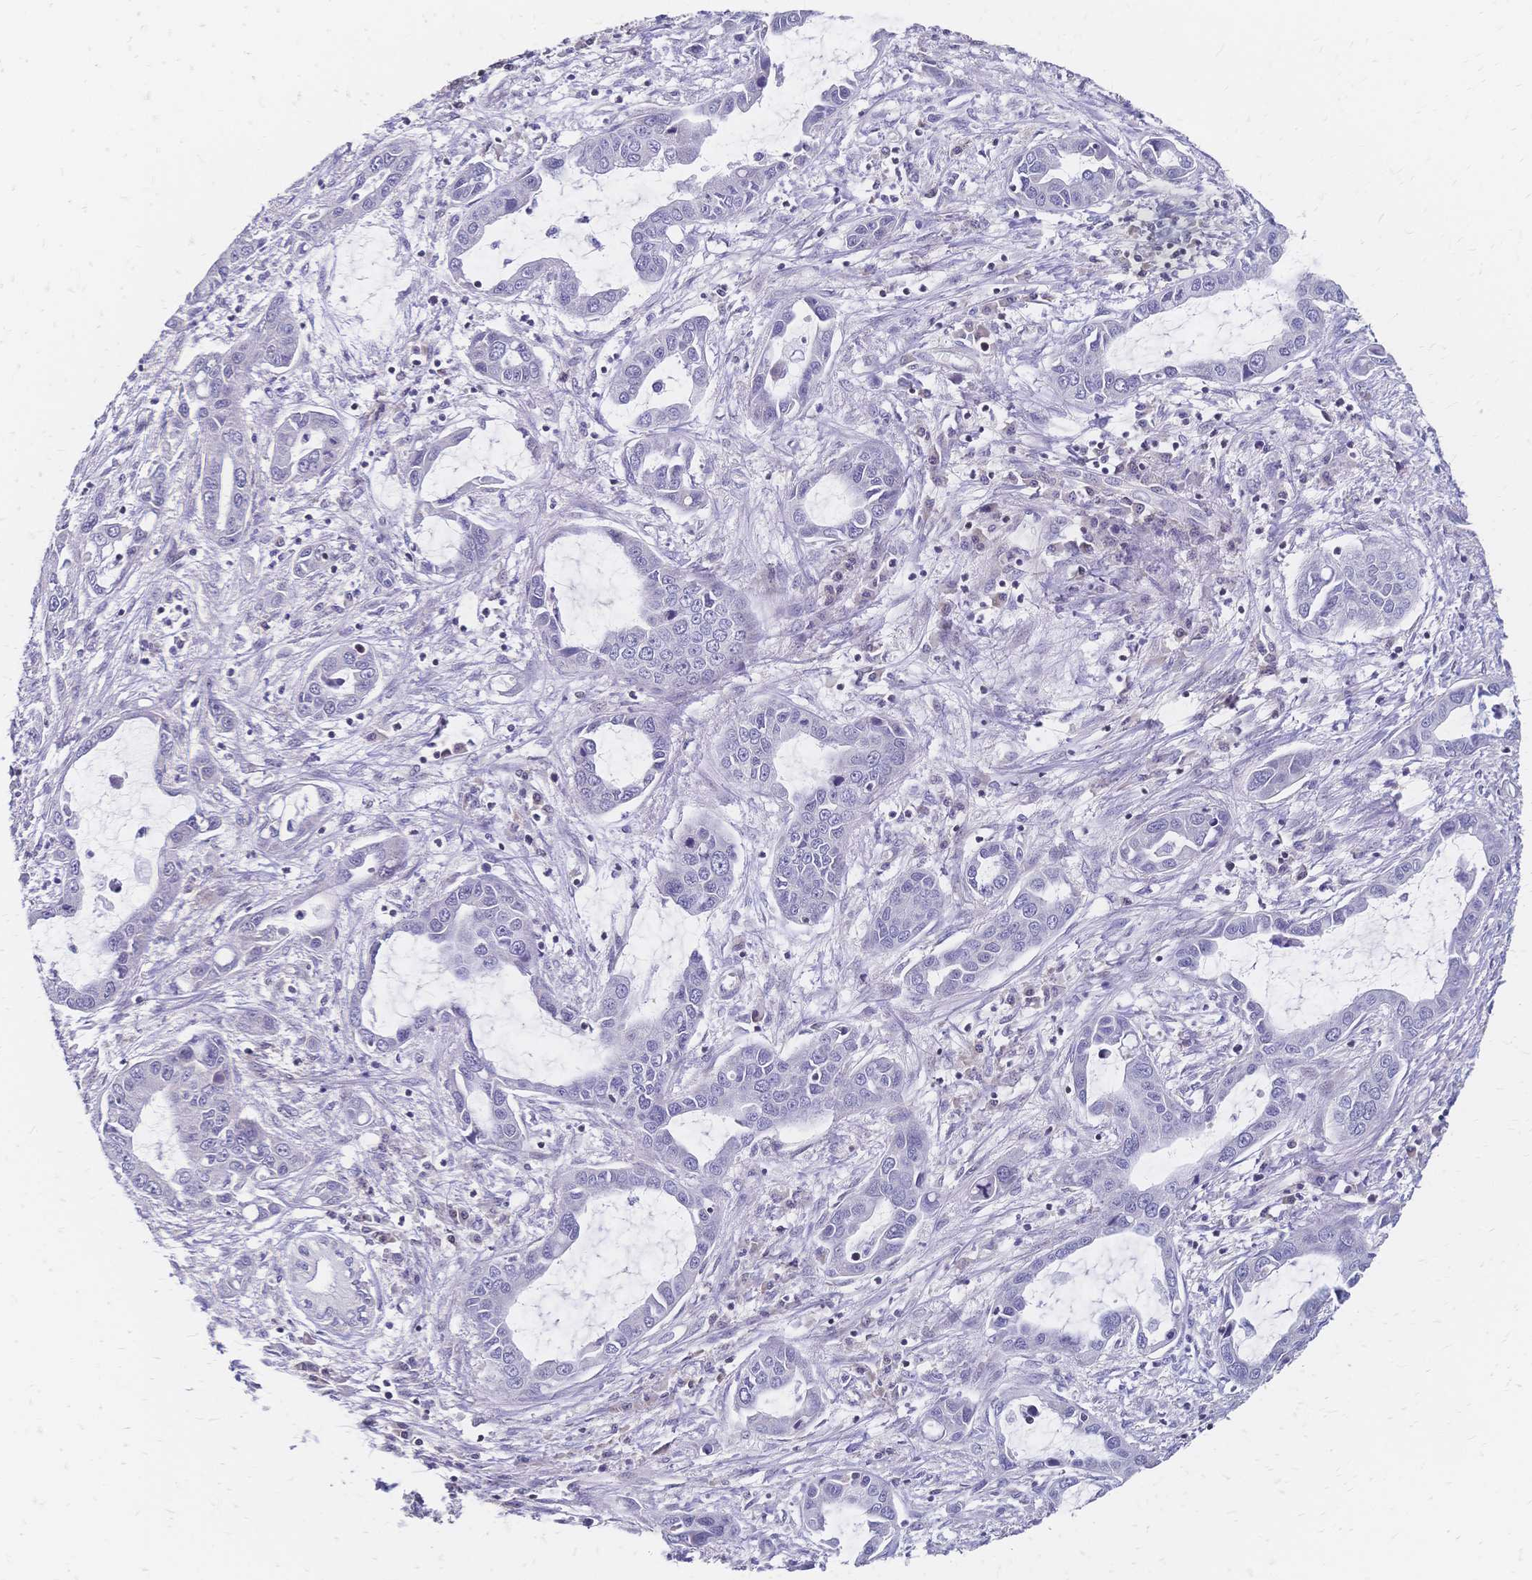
{"staining": {"intensity": "negative", "quantity": "none", "location": "none"}, "tissue": "liver cancer", "cell_type": "Tumor cells", "image_type": "cancer", "snomed": [{"axis": "morphology", "description": "Cholangiocarcinoma"}, {"axis": "topography", "description": "Liver"}], "caption": "This micrograph is of liver cancer (cholangiocarcinoma) stained with immunohistochemistry (IHC) to label a protein in brown with the nuclei are counter-stained blue. There is no staining in tumor cells.", "gene": "CBX7", "patient": {"sex": "male", "age": 58}}